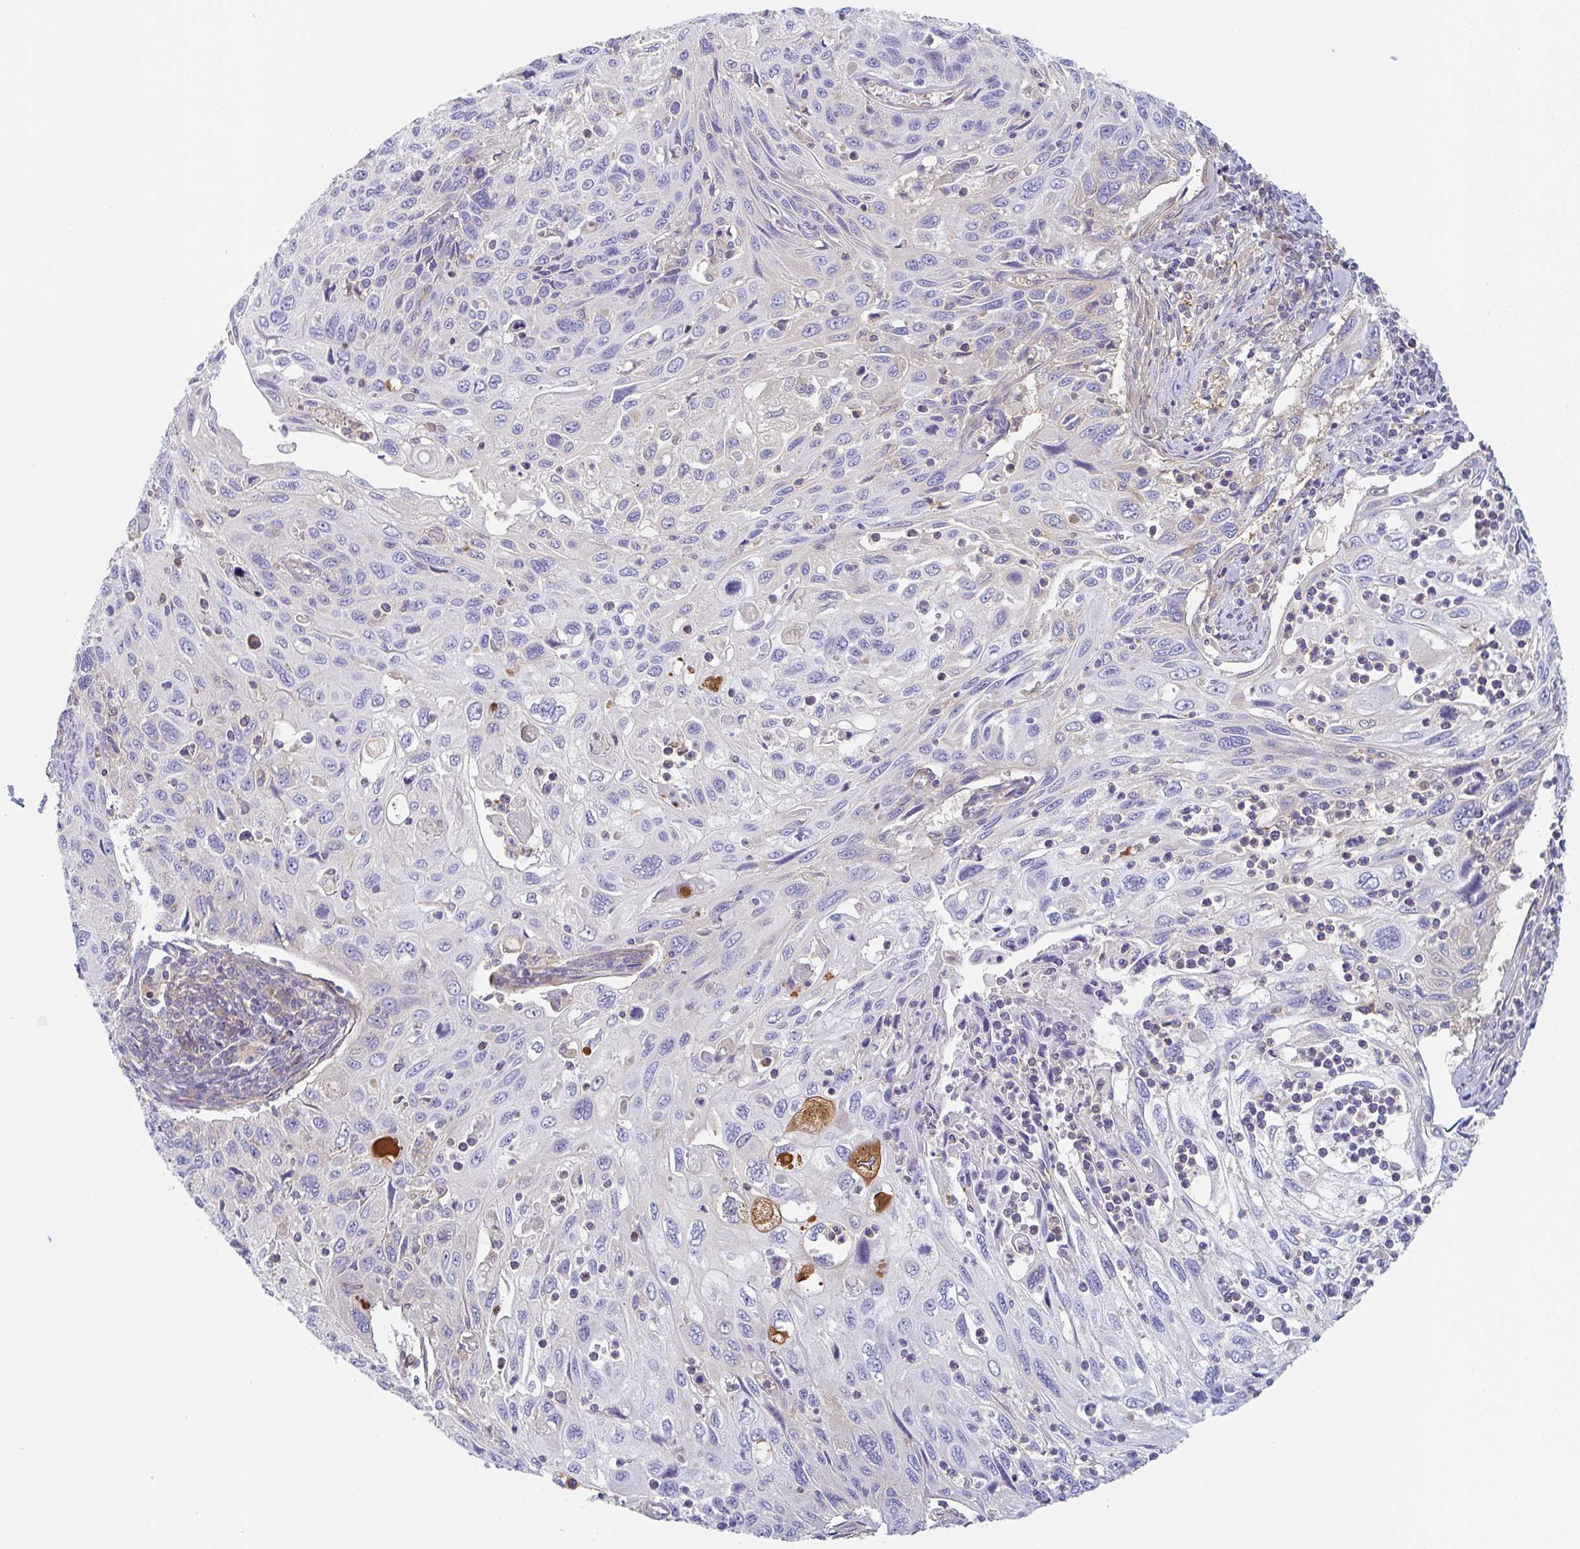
{"staining": {"intensity": "negative", "quantity": "none", "location": "none"}, "tissue": "cervical cancer", "cell_type": "Tumor cells", "image_type": "cancer", "snomed": [{"axis": "morphology", "description": "Squamous cell carcinoma, NOS"}, {"axis": "topography", "description": "Cervix"}], "caption": "The photomicrograph displays no significant positivity in tumor cells of cervical cancer (squamous cell carcinoma).", "gene": "AMPD2", "patient": {"sex": "female", "age": 70}}